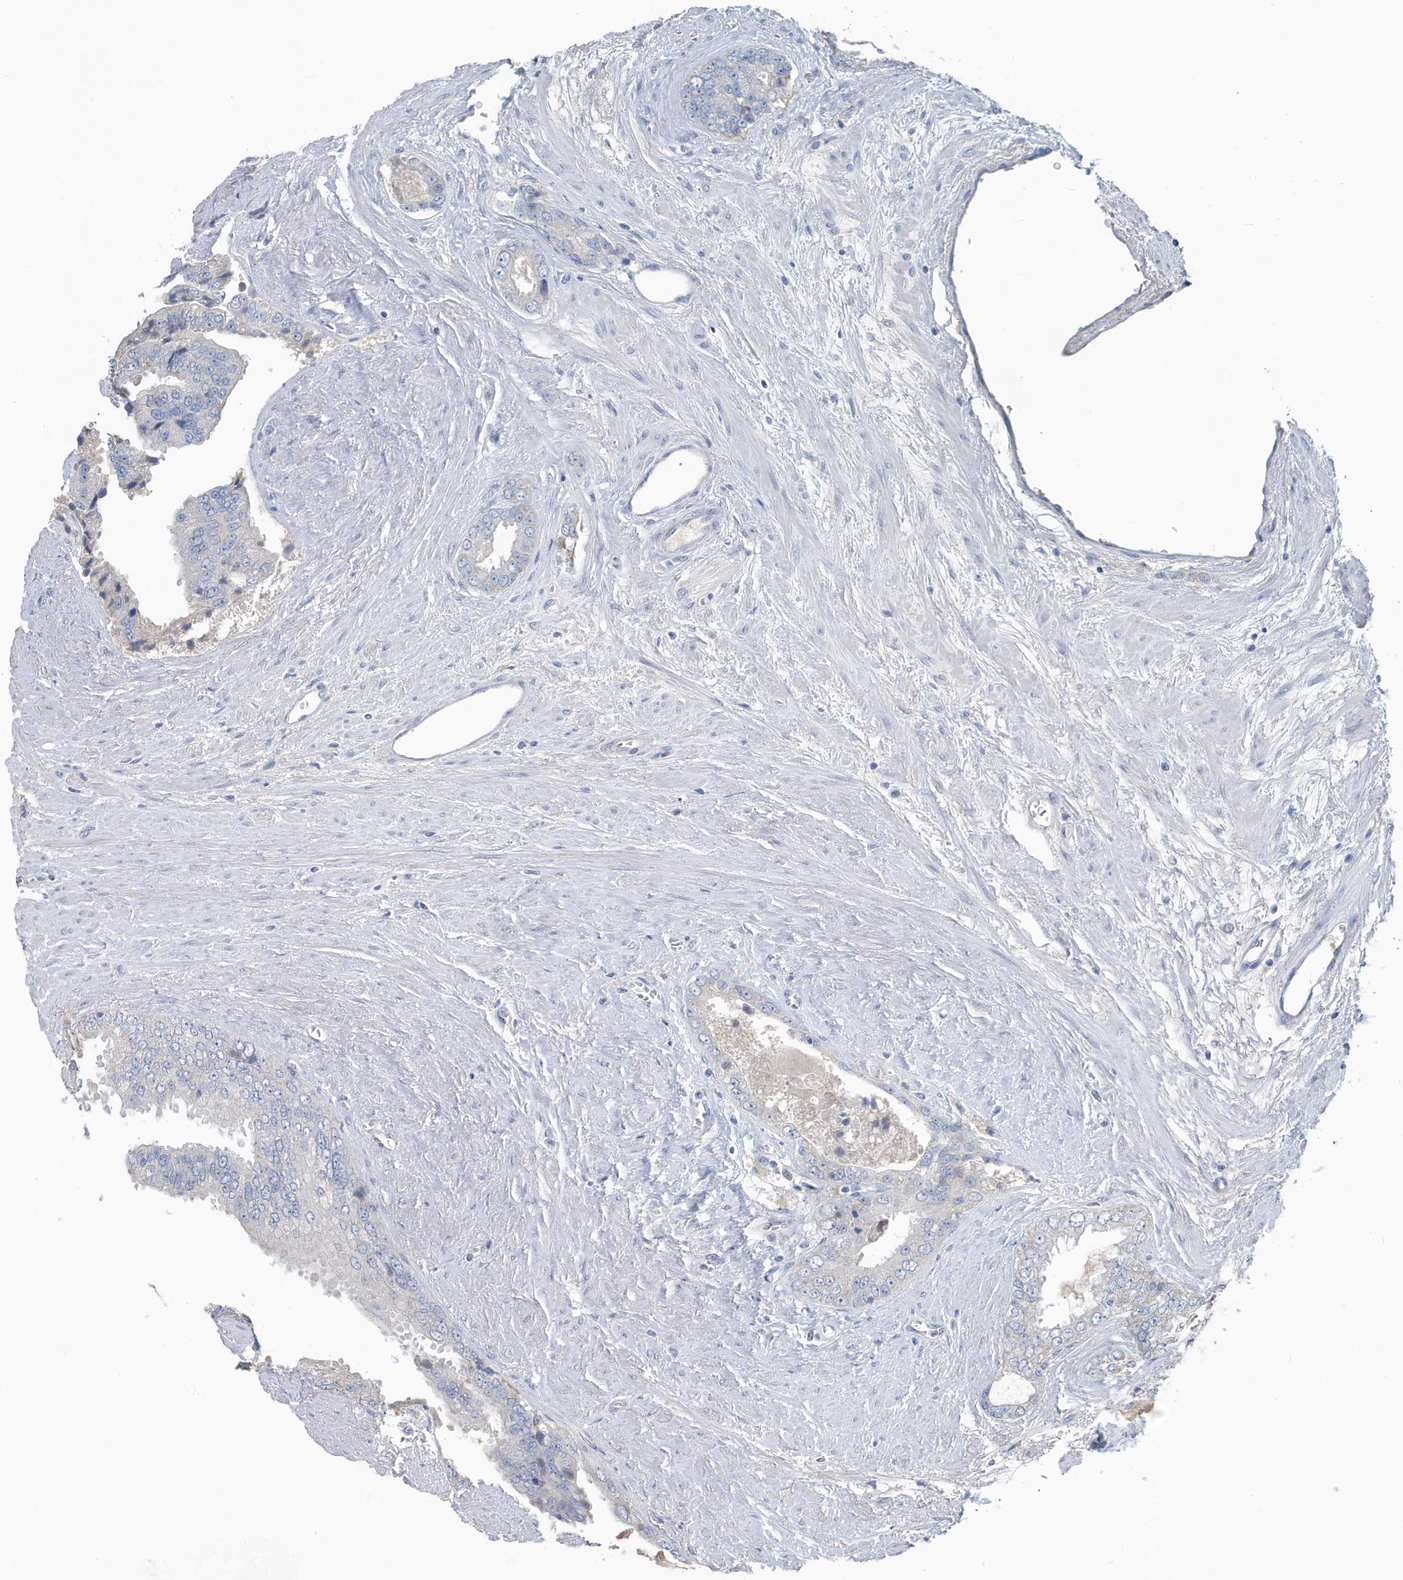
{"staining": {"intensity": "negative", "quantity": "none", "location": "none"}, "tissue": "prostate cancer", "cell_type": "Tumor cells", "image_type": "cancer", "snomed": [{"axis": "morphology", "description": "Adenocarcinoma, High grade"}, {"axis": "topography", "description": "Prostate"}], "caption": "An immunohistochemistry micrograph of prostate high-grade adenocarcinoma is shown. There is no staining in tumor cells of prostate high-grade adenocarcinoma.", "gene": "UGT2B4", "patient": {"sex": "male", "age": 58}}